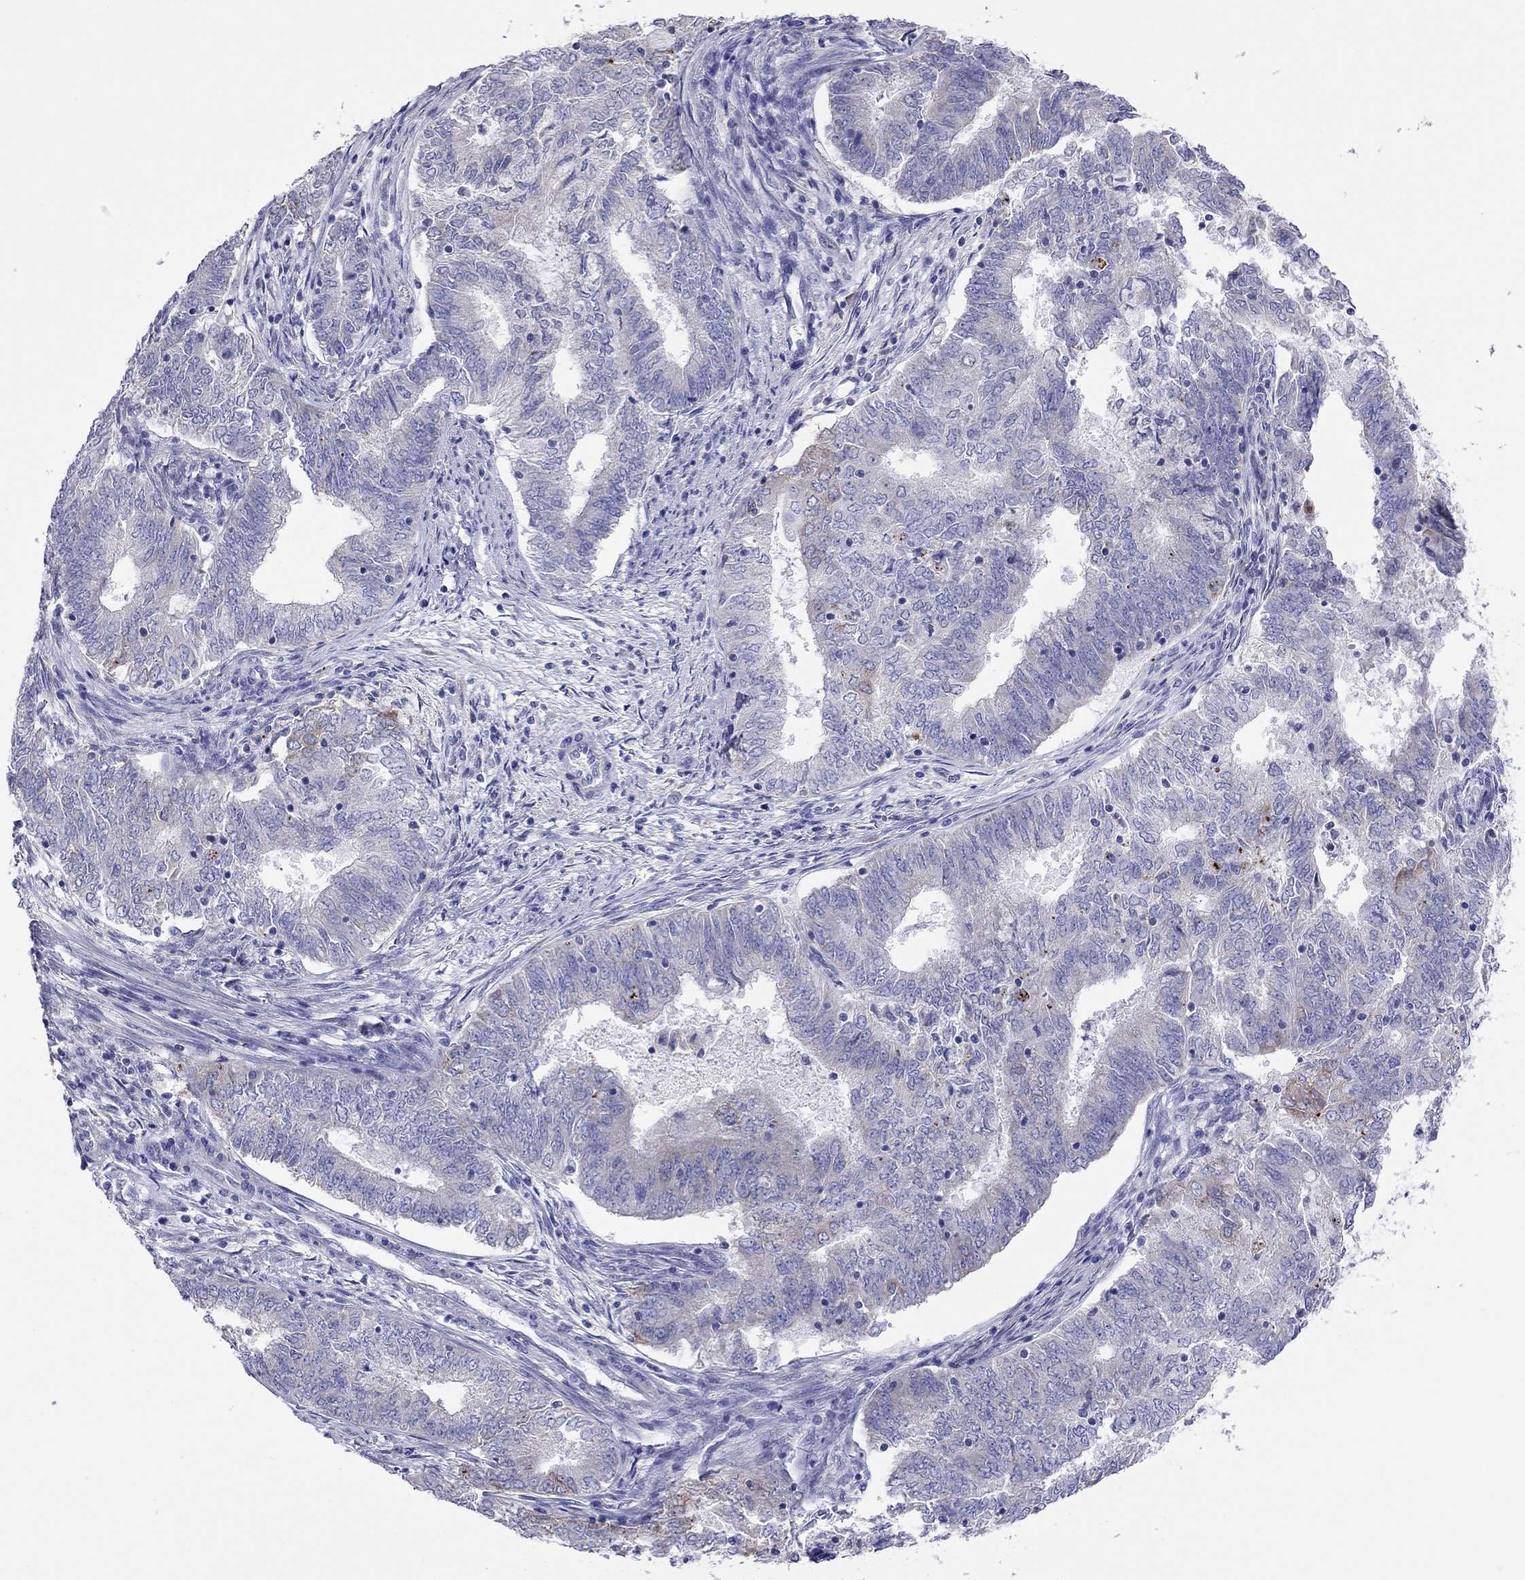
{"staining": {"intensity": "negative", "quantity": "none", "location": "none"}, "tissue": "endometrial cancer", "cell_type": "Tumor cells", "image_type": "cancer", "snomed": [{"axis": "morphology", "description": "Adenocarcinoma, NOS"}, {"axis": "topography", "description": "Endometrium"}], "caption": "A photomicrograph of human adenocarcinoma (endometrial) is negative for staining in tumor cells. (Brightfield microscopy of DAB (3,3'-diaminobenzidine) IHC at high magnification).", "gene": "COL9A1", "patient": {"sex": "female", "age": 62}}